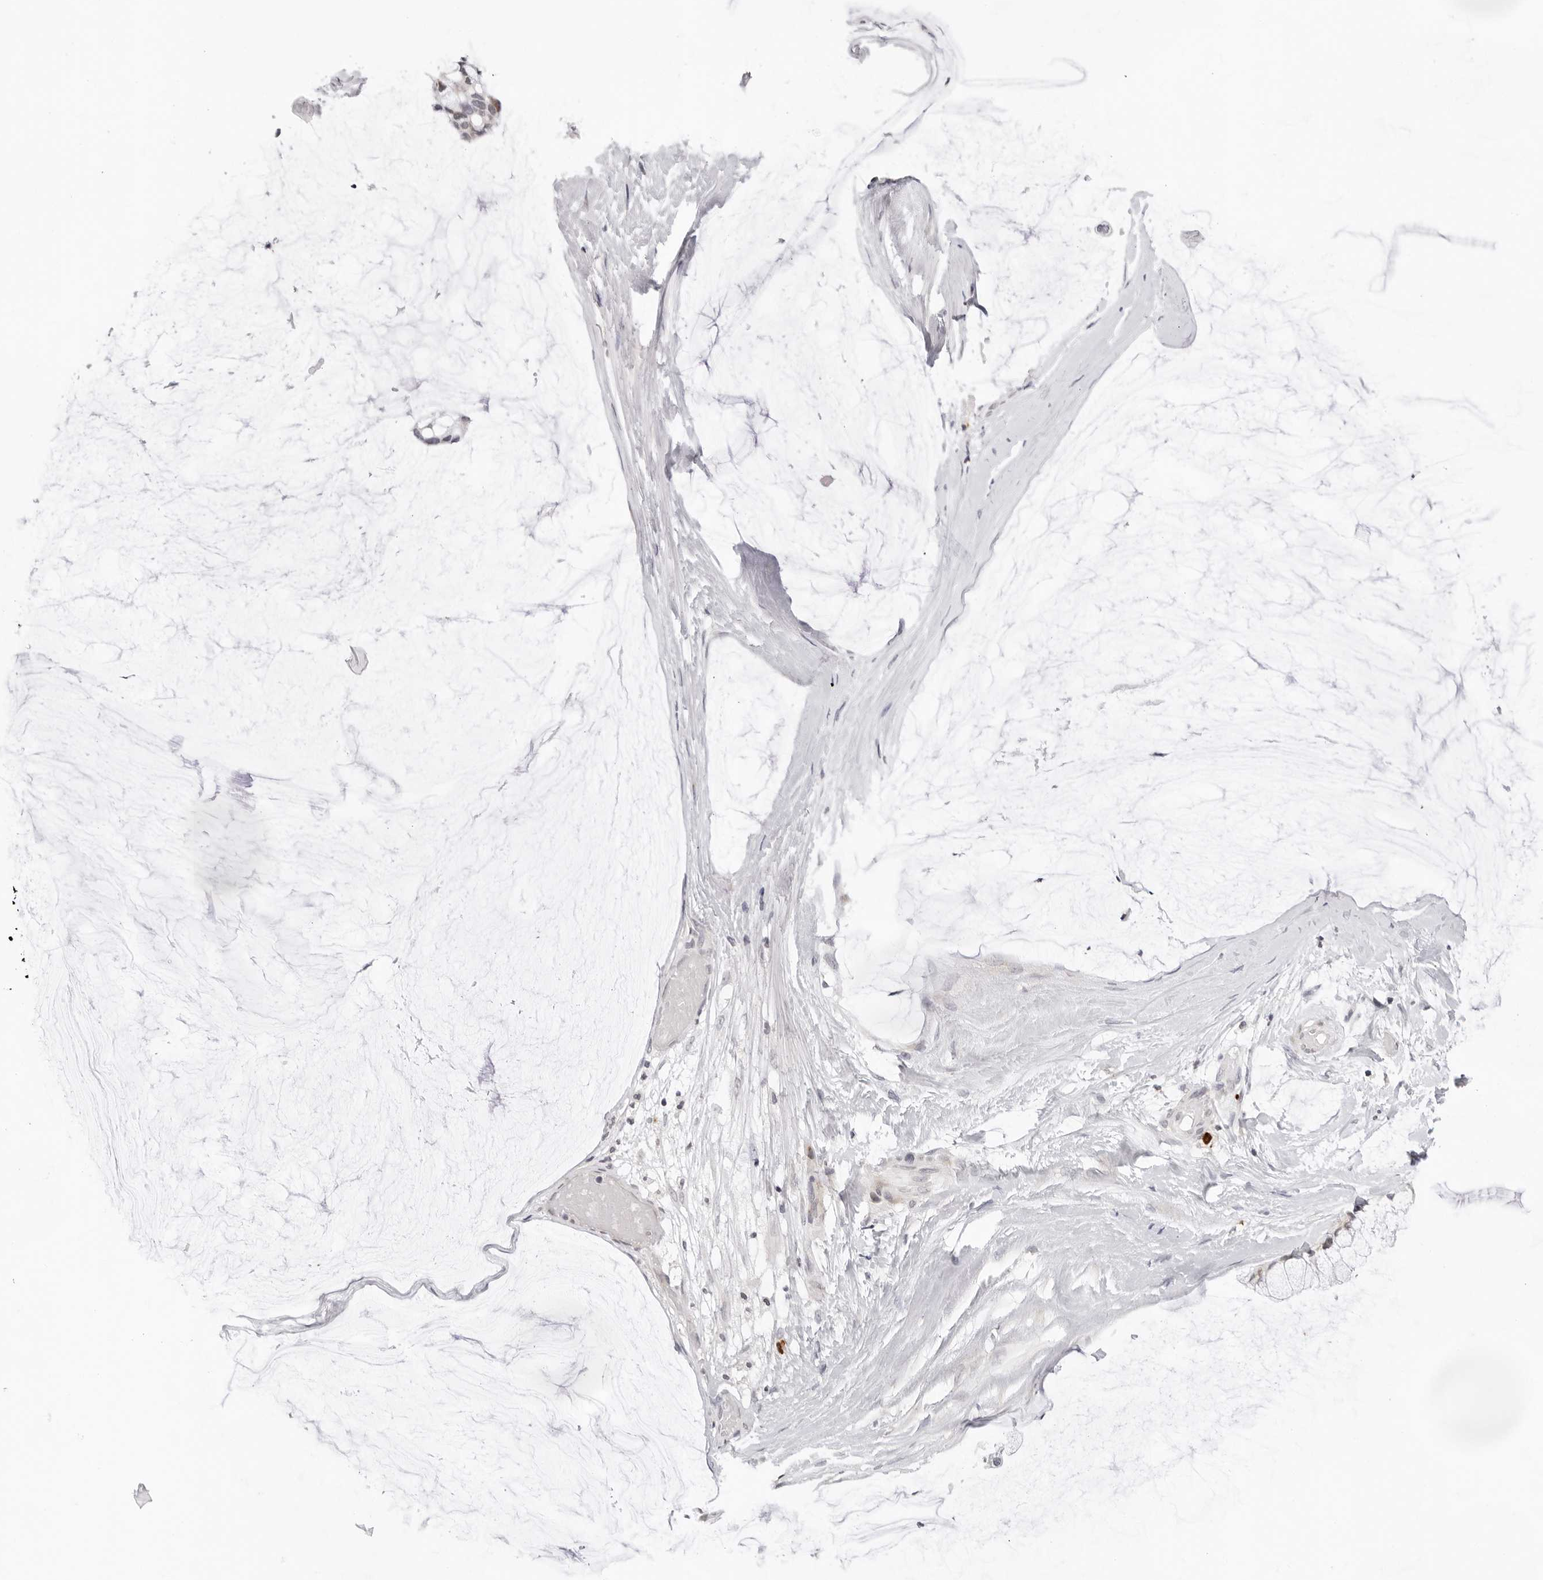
{"staining": {"intensity": "negative", "quantity": "none", "location": "none"}, "tissue": "ovarian cancer", "cell_type": "Tumor cells", "image_type": "cancer", "snomed": [{"axis": "morphology", "description": "Cystadenocarcinoma, mucinous, NOS"}, {"axis": "topography", "description": "Ovary"}], "caption": "There is no significant expression in tumor cells of ovarian mucinous cystadenocarcinoma.", "gene": "IL17RA", "patient": {"sex": "female", "age": 39}}